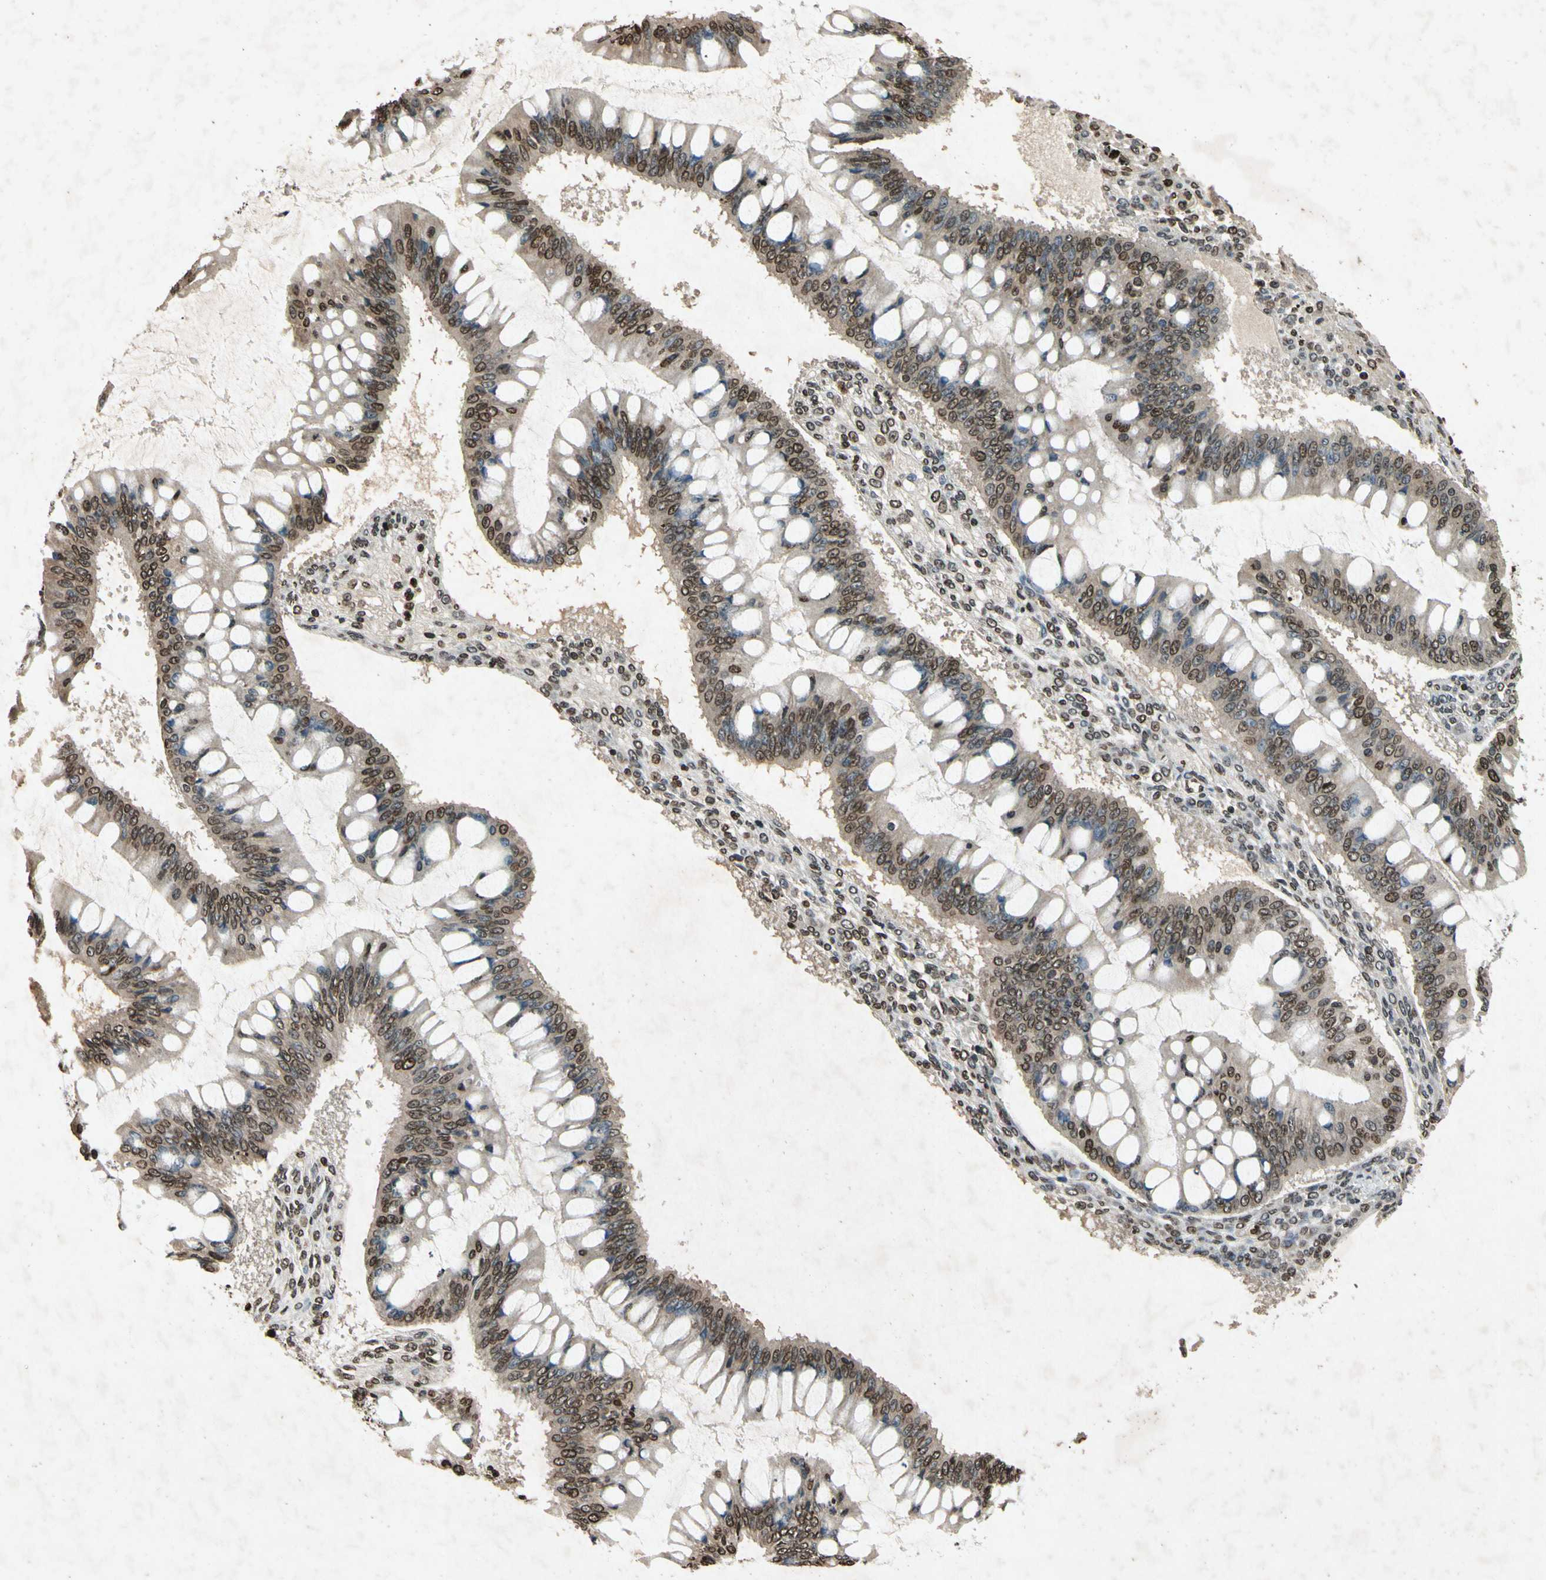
{"staining": {"intensity": "moderate", "quantity": ">75%", "location": "nuclear"}, "tissue": "ovarian cancer", "cell_type": "Tumor cells", "image_type": "cancer", "snomed": [{"axis": "morphology", "description": "Cystadenocarcinoma, mucinous, NOS"}, {"axis": "topography", "description": "Ovary"}], "caption": "Immunohistochemical staining of human ovarian mucinous cystadenocarcinoma reveals medium levels of moderate nuclear expression in about >75% of tumor cells.", "gene": "HOXB3", "patient": {"sex": "female", "age": 73}}